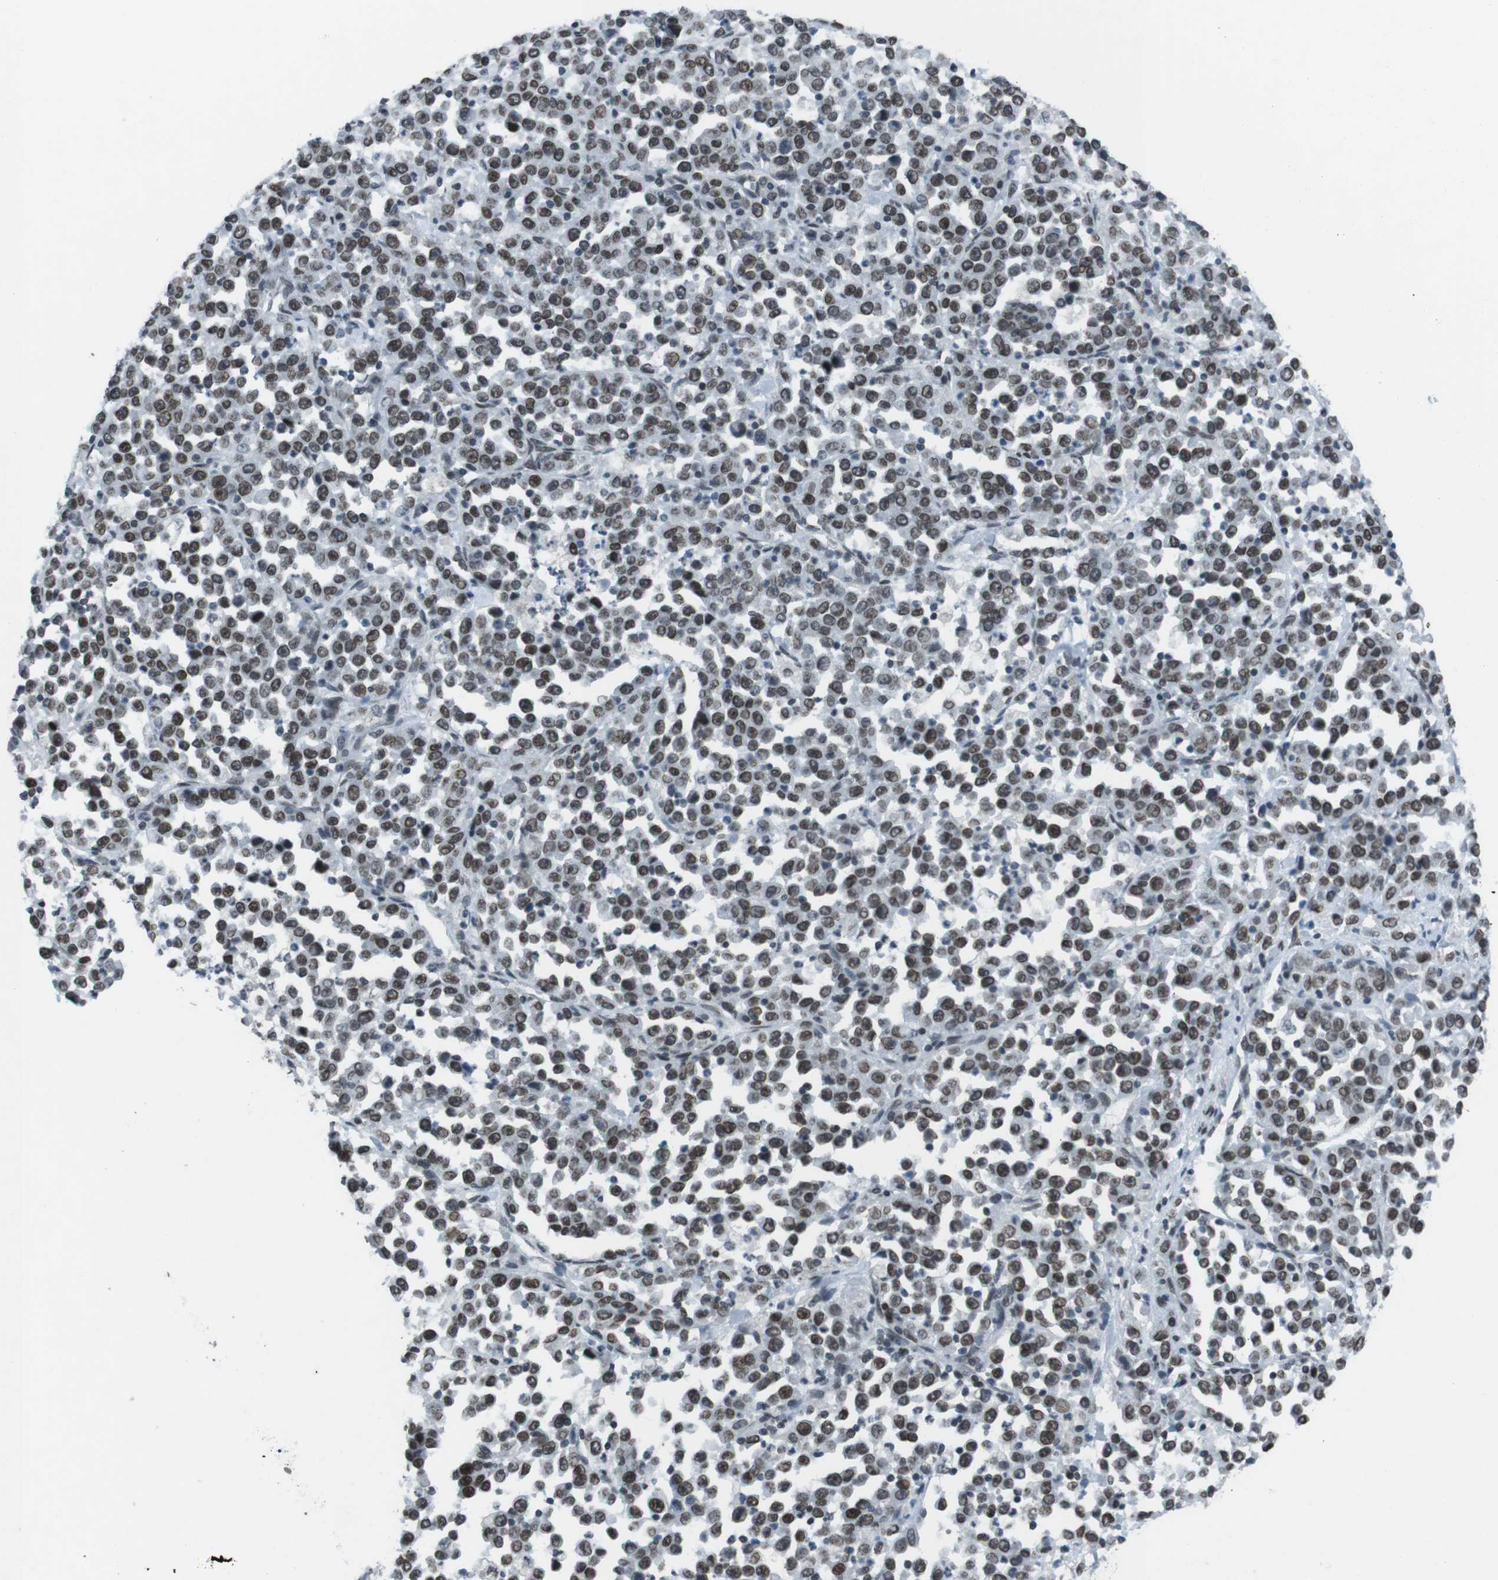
{"staining": {"intensity": "moderate", "quantity": ">75%", "location": "nuclear"}, "tissue": "stomach cancer", "cell_type": "Tumor cells", "image_type": "cancer", "snomed": [{"axis": "morphology", "description": "Normal tissue, NOS"}, {"axis": "morphology", "description": "Adenocarcinoma, NOS"}, {"axis": "topography", "description": "Stomach, upper"}, {"axis": "topography", "description": "Stomach"}], "caption": "Immunohistochemical staining of stomach cancer reveals medium levels of moderate nuclear protein expression in about >75% of tumor cells.", "gene": "MAD1L1", "patient": {"sex": "male", "age": 59}}